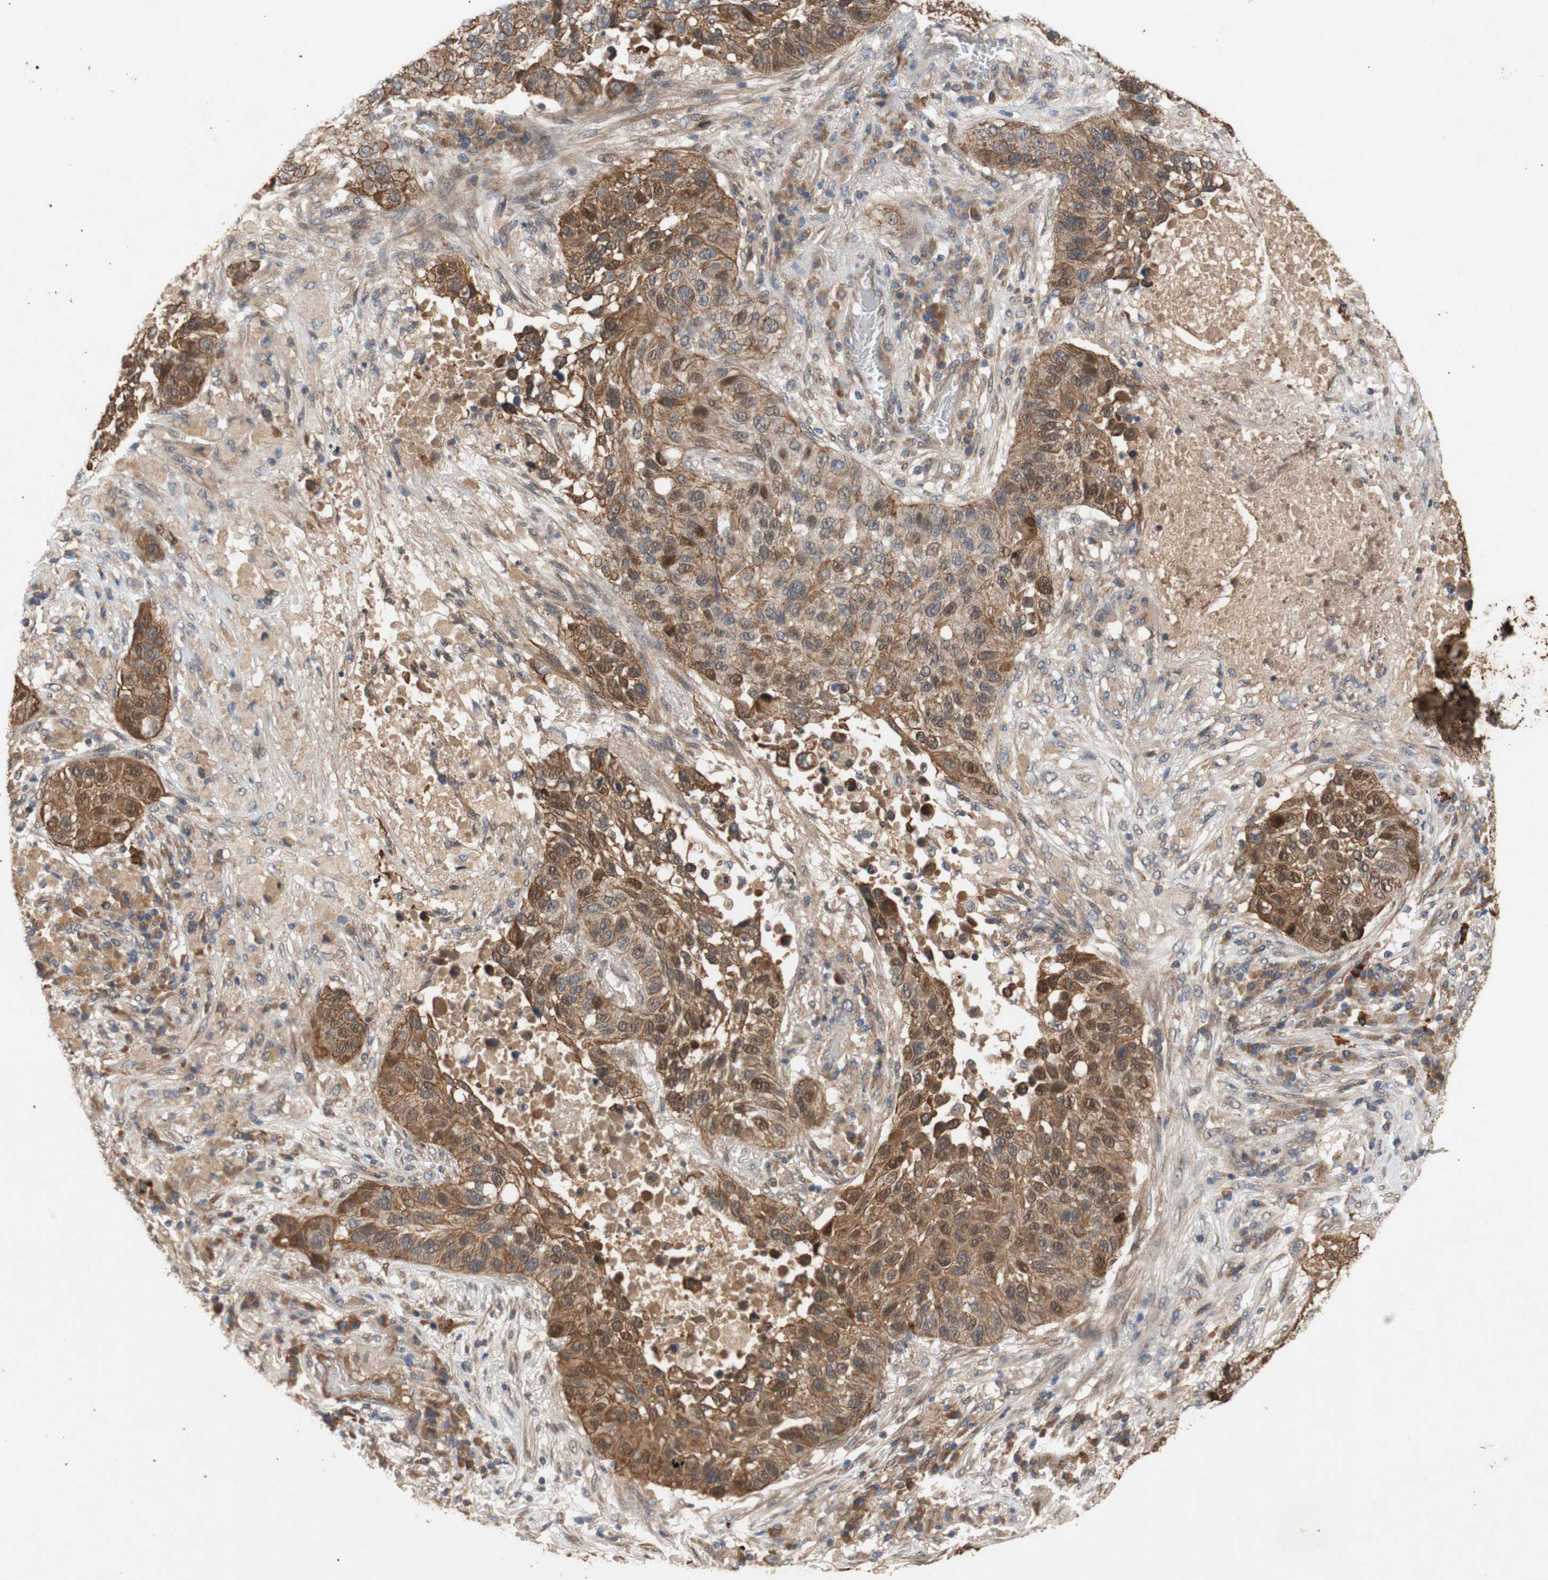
{"staining": {"intensity": "moderate", "quantity": ">75%", "location": "cytoplasmic/membranous"}, "tissue": "lung cancer", "cell_type": "Tumor cells", "image_type": "cancer", "snomed": [{"axis": "morphology", "description": "Squamous cell carcinoma, NOS"}, {"axis": "topography", "description": "Lung"}], "caption": "Protein expression analysis of lung cancer (squamous cell carcinoma) displays moderate cytoplasmic/membranous positivity in approximately >75% of tumor cells. Nuclei are stained in blue.", "gene": "PKN1", "patient": {"sex": "male", "age": 57}}